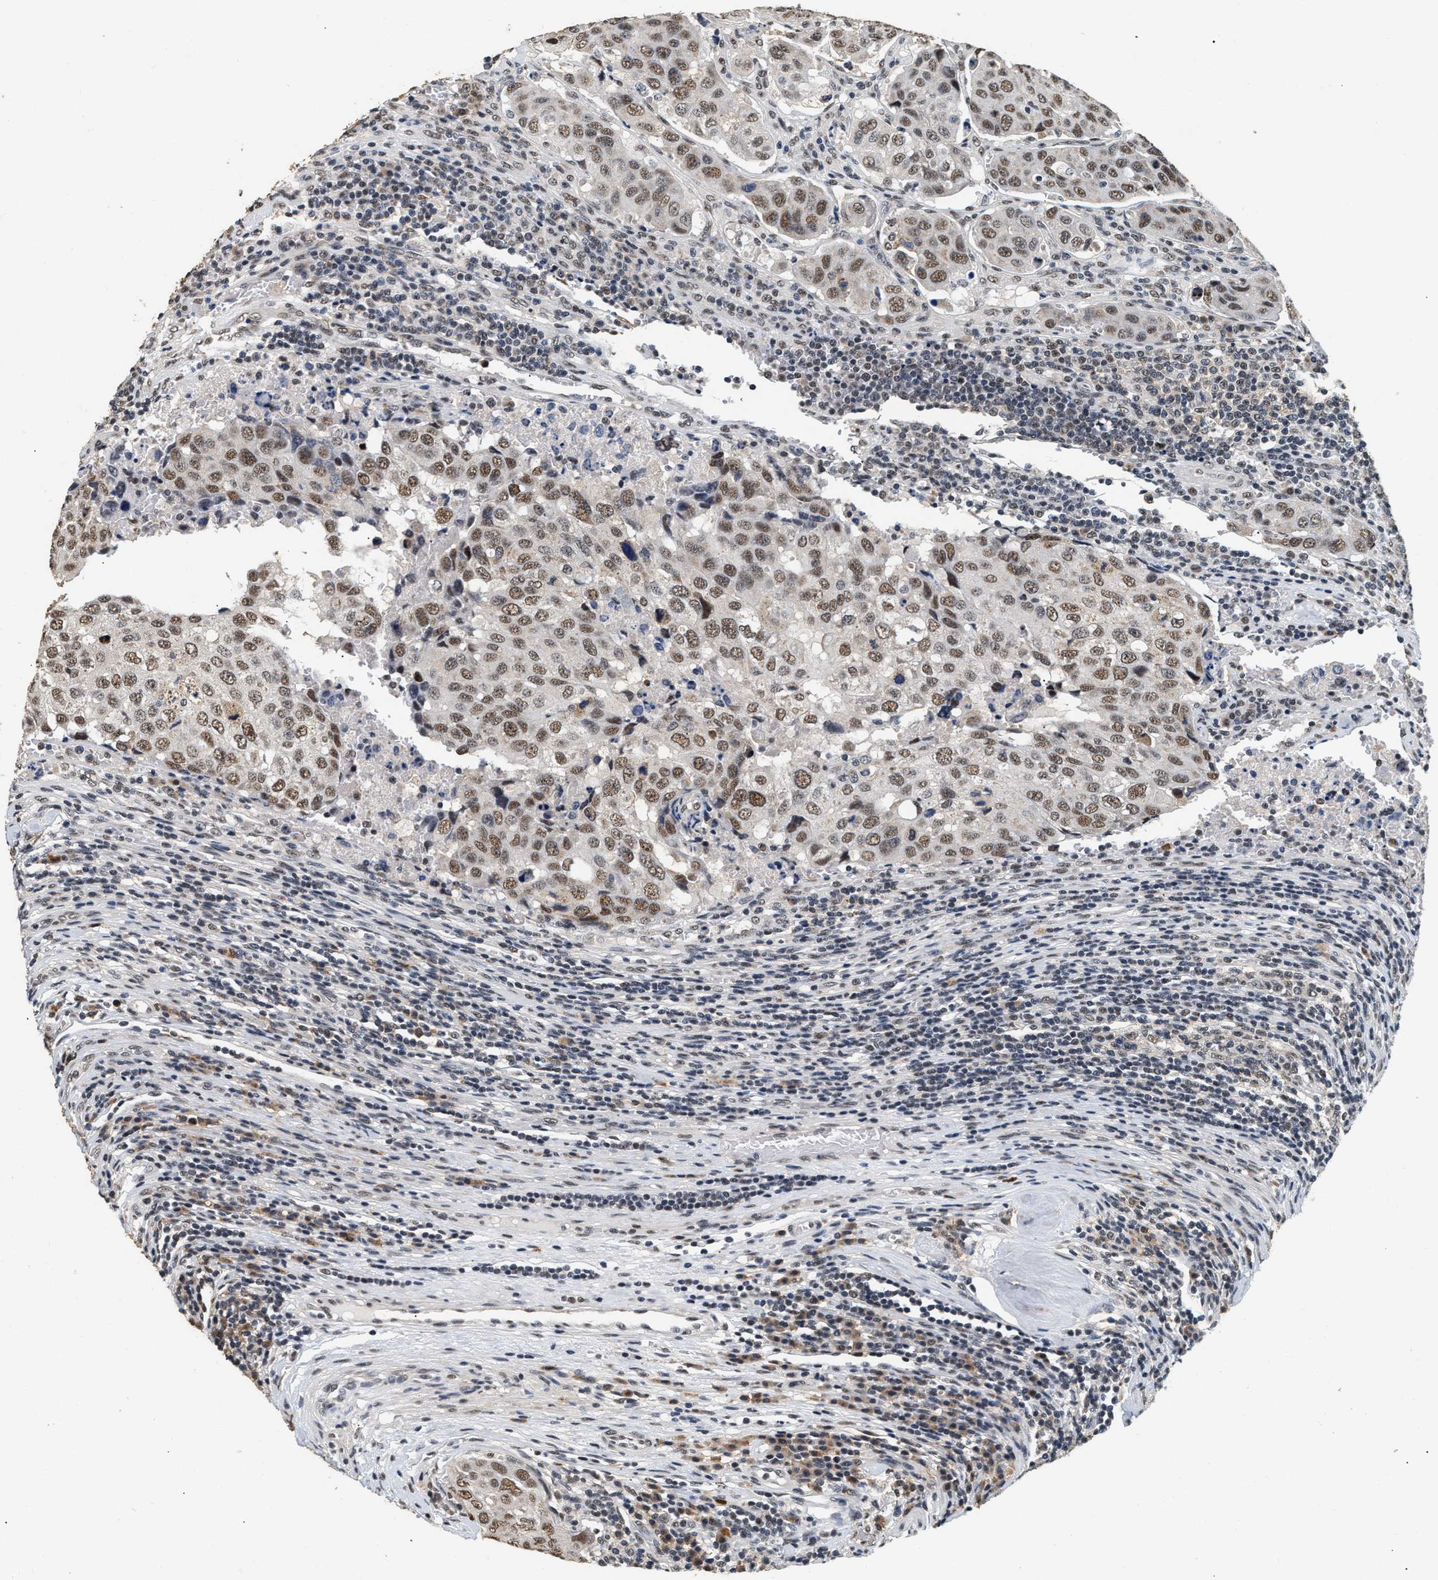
{"staining": {"intensity": "moderate", "quantity": "25%-75%", "location": "nuclear"}, "tissue": "urothelial cancer", "cell_type": "Tumor cells", "image_type": "cancer", "snomed": [{"axis": "morphology", "description": "Urothelial carcinoma, High grade"}, {"axis": "topography", "description": "Lymph node"}, {"axis": "topography", "description": "Urinary bladder"}], "caption": "This is an image of immunohistochemistry staining of urothelial cancer, which shows moderate staining in the nuclear of tumor cells.", "gene": "THOC1", "patient": {"sex": "male", "age": 51}}